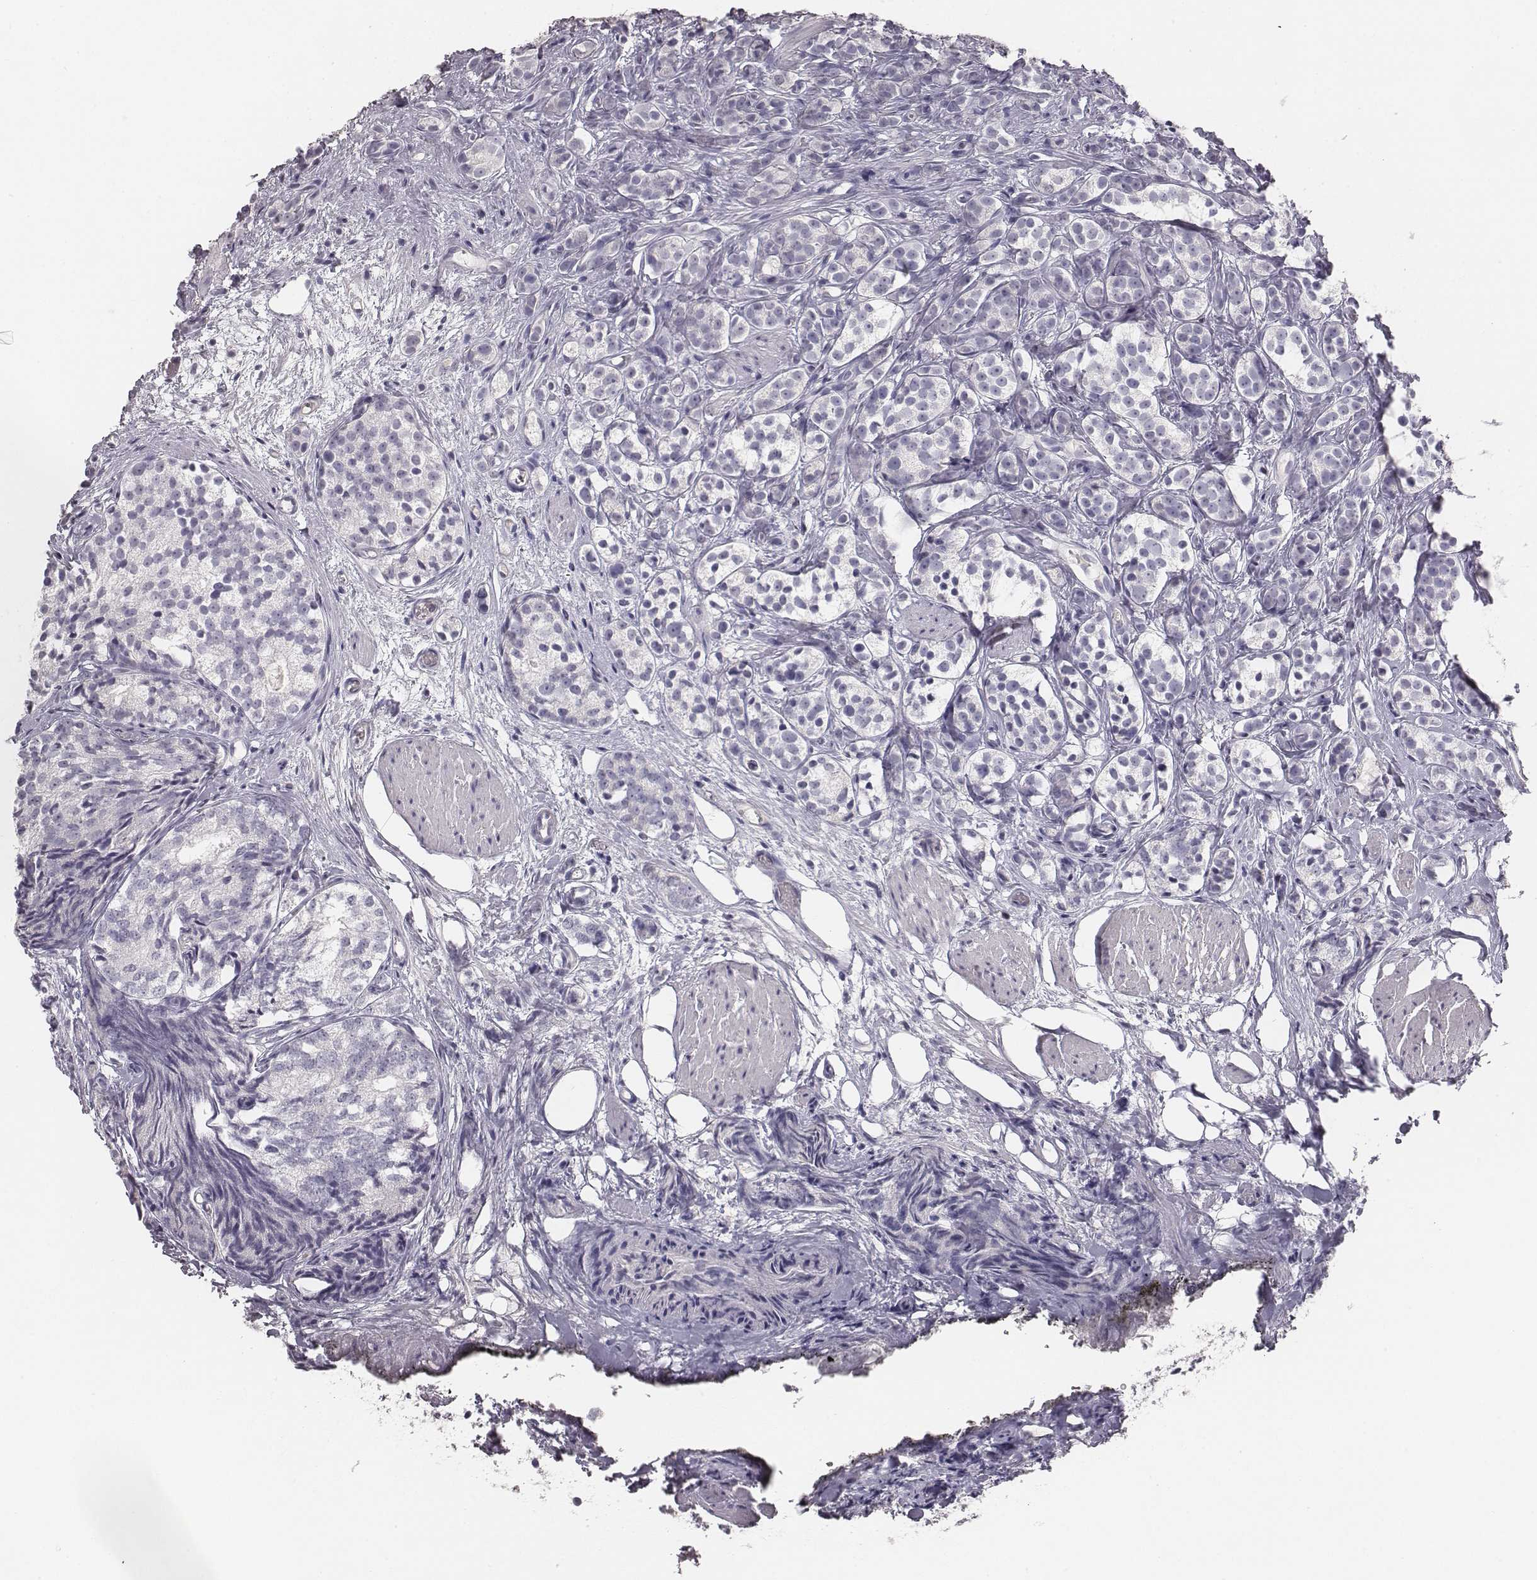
{"staining": {"intensity": "negative", "quantity": "none", "location": "none"}, "tissue": "prostate cancer", "cell_type": "Tumor cells", "image_type": "cancer", "snomed": [{"axis": "morphology", "description": "Adenocarcinoma, High grade"}, {"axis": "topography", "description": "Prostate"}], "caption": "Tumor cells show no significant staining in adenocarcinoma (high-grade) (prostate). The staining was performed using DAB (3,3'-diaminobenzidine) to visualize the protein expression in brown, while the nuclei were stained in blue with hematoxylin (Magnification: 20x).", "gene": "MYH6", "patient": {"sex": "male", "age": 53}}